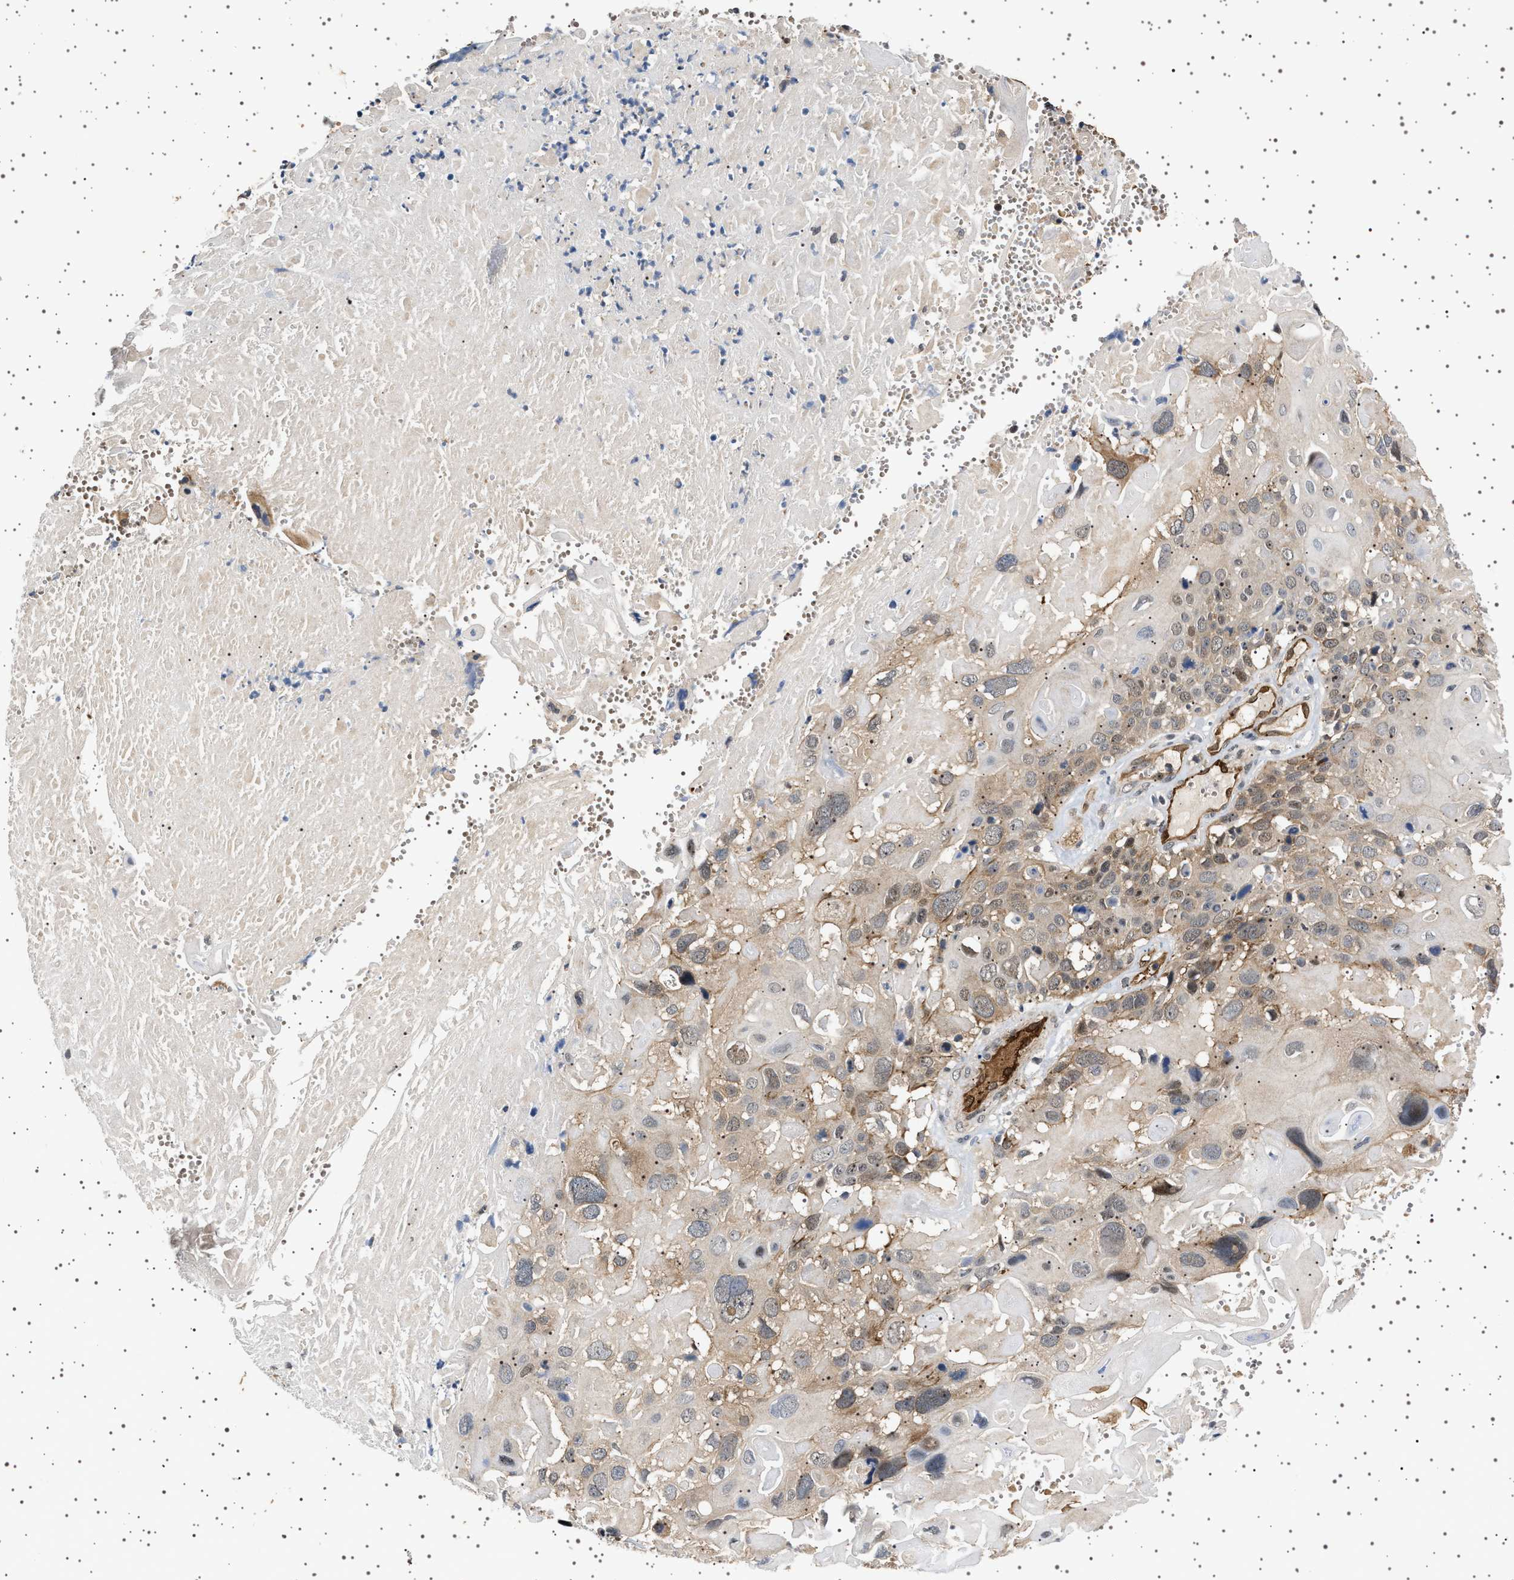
{"staining": {"intensity": "weak", "quantity": ">75%", "location": "cytoplasmic/membranous"}, "tissue": "cervical cancer", "cell_type": "Tumor cells", "image_type": "cancer", "snomed": [{"axis": "morphology", "description": "Squamous cell carcinoma, NOS"}, {"axis": "topography", "description": "Cervix"}], "caption": "Cervical cancer tissue exhibits weak cytoplasmic/membranous expression in approximately >75% of tumor cells, visualized by immunohistochemistry.", "gene": "BAG3", "patient": {"sex": "female", "age": 74}}